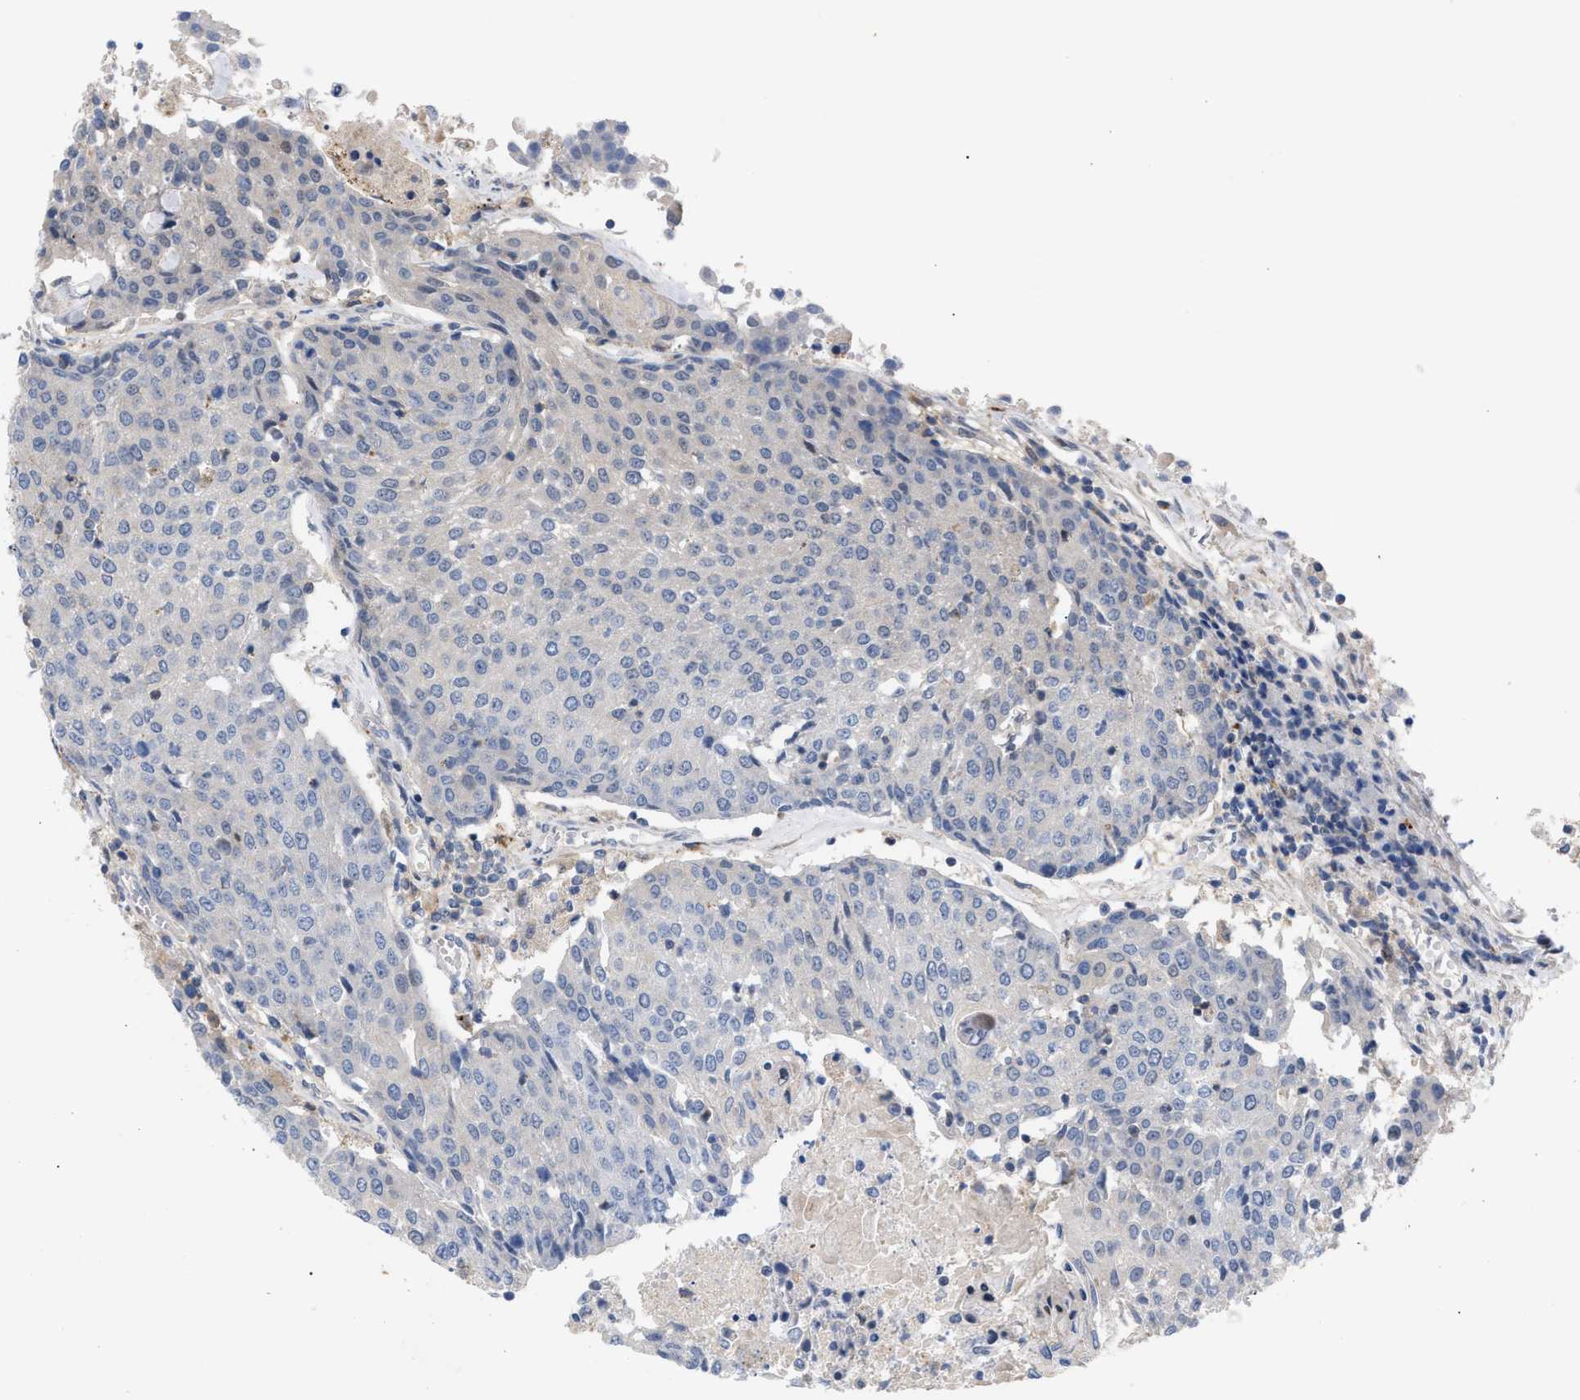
{"staining": {"intensity": "negative", "quantity": "none", "location": "none"}, "tissue": "urothelial cancer", "cell_type": "Tumor cells", "image_type": "cancer", "snomed": [{"axis": "morphology", "description": "Urothelial carcinoma, High grade"}, {"axis": "topography", "description": "Urinary bladder"}], "caption": "High power microscopy histopathology image of an immunohistochemistry (IHC) histopathology image of urothelial cancer, revealing no significant staining in tumor cells.", "gene": "MBTD1", "patient": {"sex": "female", "age": 85}}